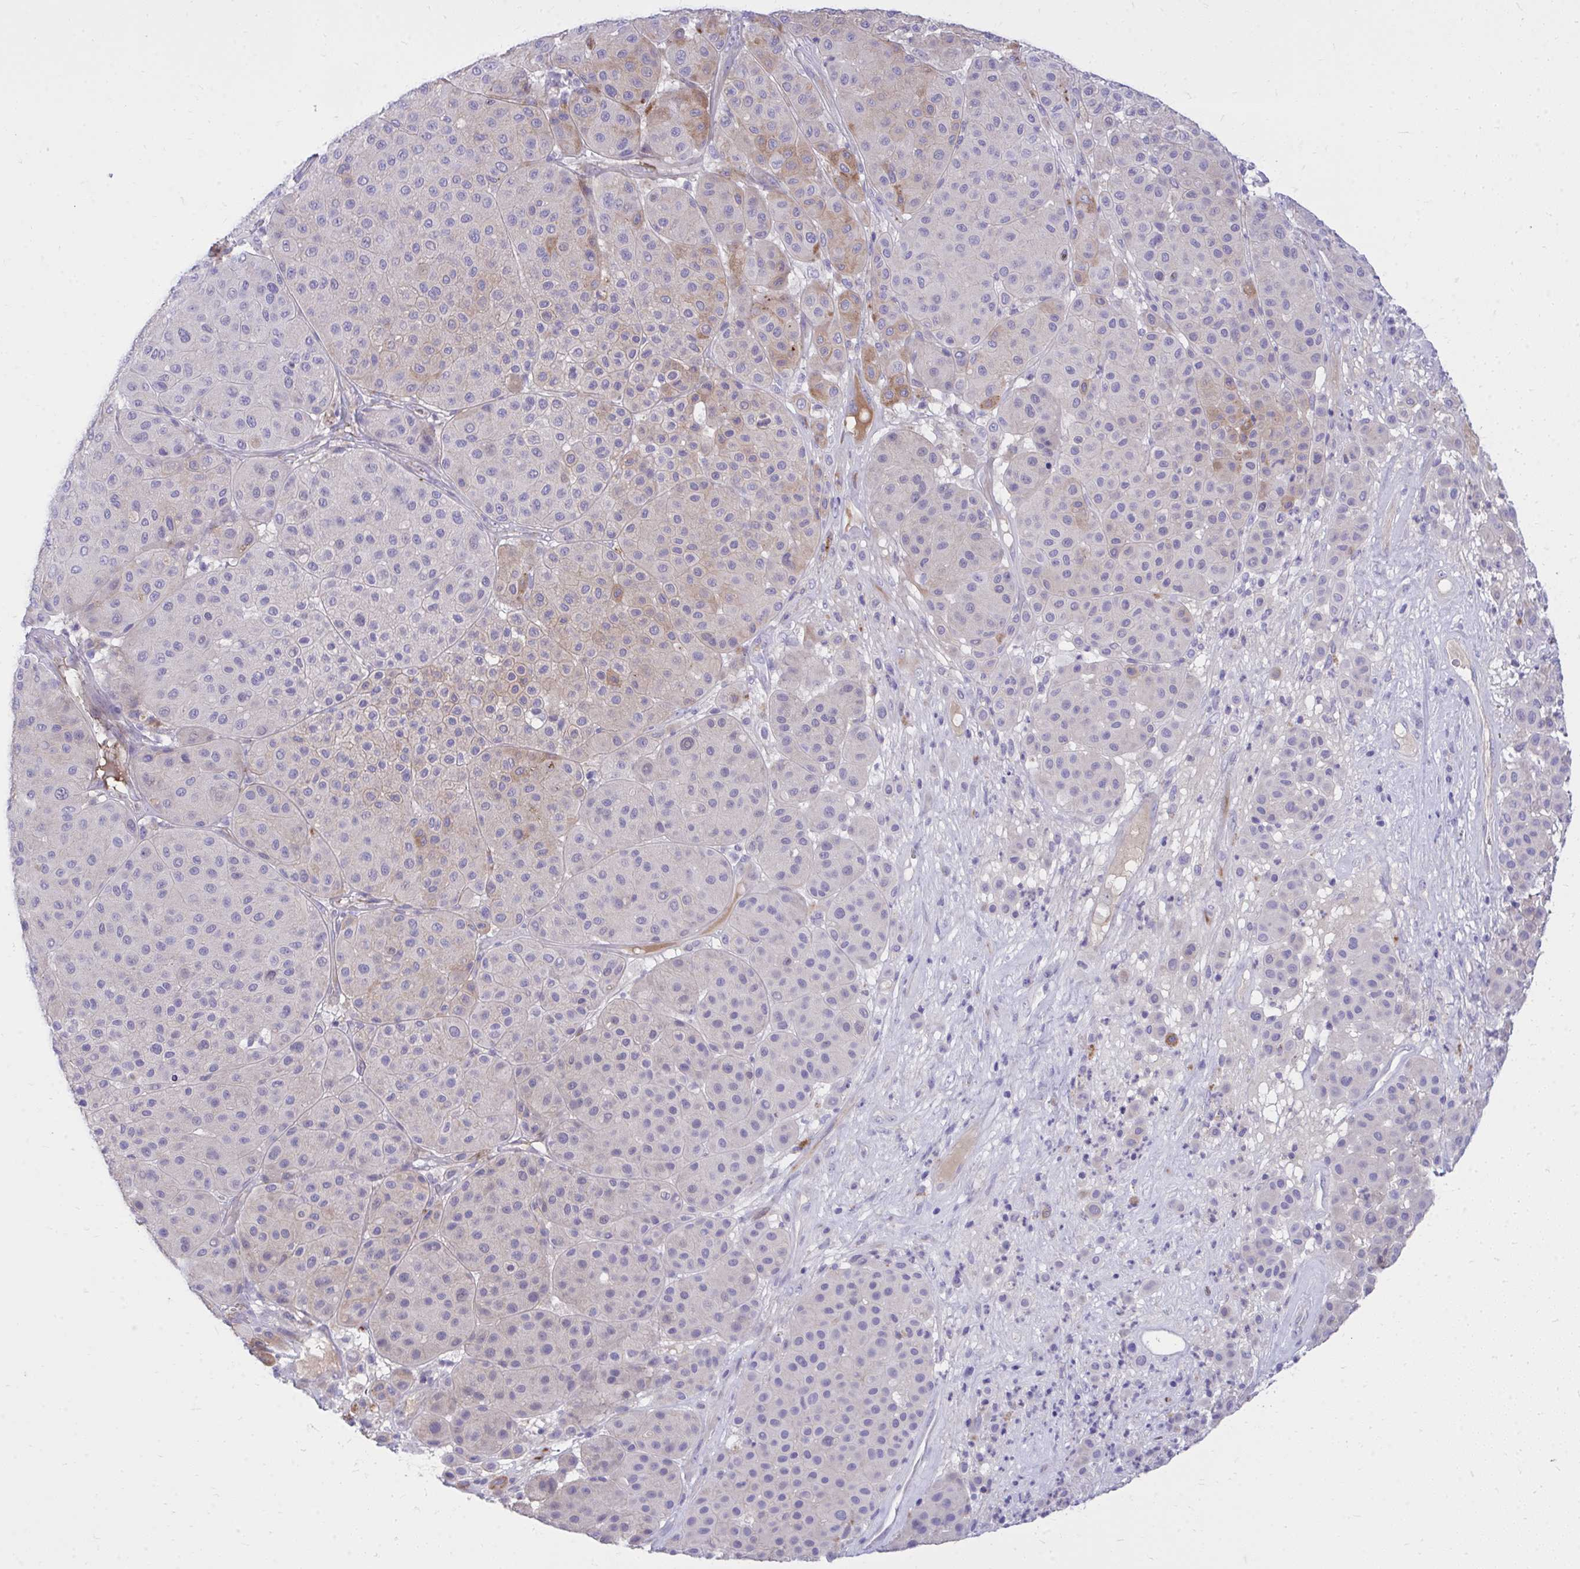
{"staining": {"intensity": "weak", "quantity": "<25%", "location": "cytoplasmic/membranous"}, "tissue": "melanoma", "cell_type": "Tumor cells", "image_type": "cancer", "snomed": [{"axis": "morphology", "description": "Malignant melanoma, Metastatic site"}, {"axis": "topography", "description": "Smooth muscle"}], "caption": "Tumor cells show no significant protein staining in melanoma.", "gene": "TP53I11", "patient": {"sex": "male", "age": 41}}